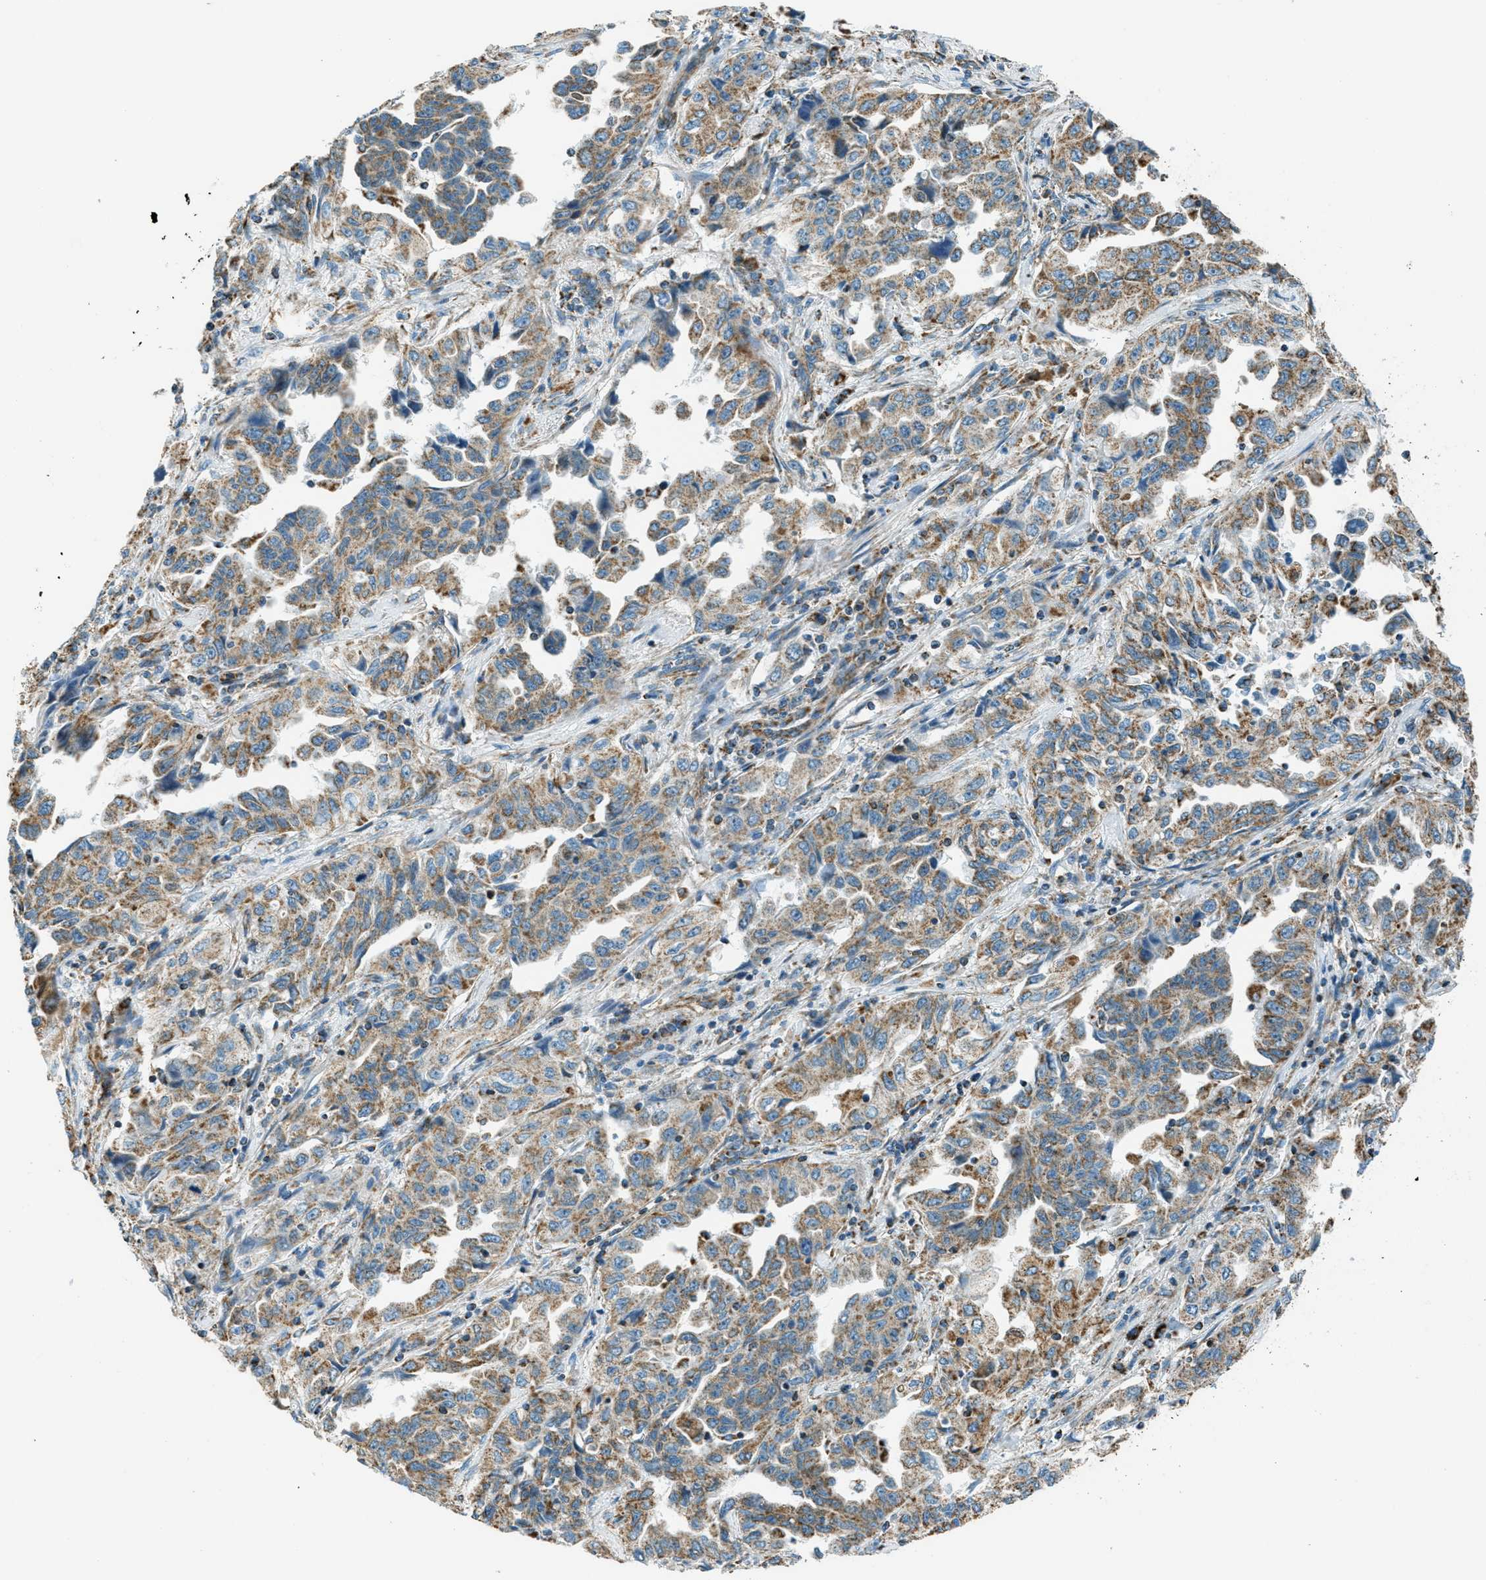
{"staining": {"intensity": "moderate", "quantity": ">75%", "location": "cytoplasmic/membranous"}, "tissue": "lung cancer", "cell_type": "Tumor cells", "image_type": "cancer", "snomed": [{"axis": "morphology", "description": "Adenocarcinoma, NOS"}, {"axis": "topography", "description": "Lung"}], "caption": "Protein staining shows moderate cytoplasmic/membranous expression in about >75% of tumor cells in lung cancer (adenocarcinoma).", "gene": "CHST15", "patient": {"sex": "female", "age": 51}}